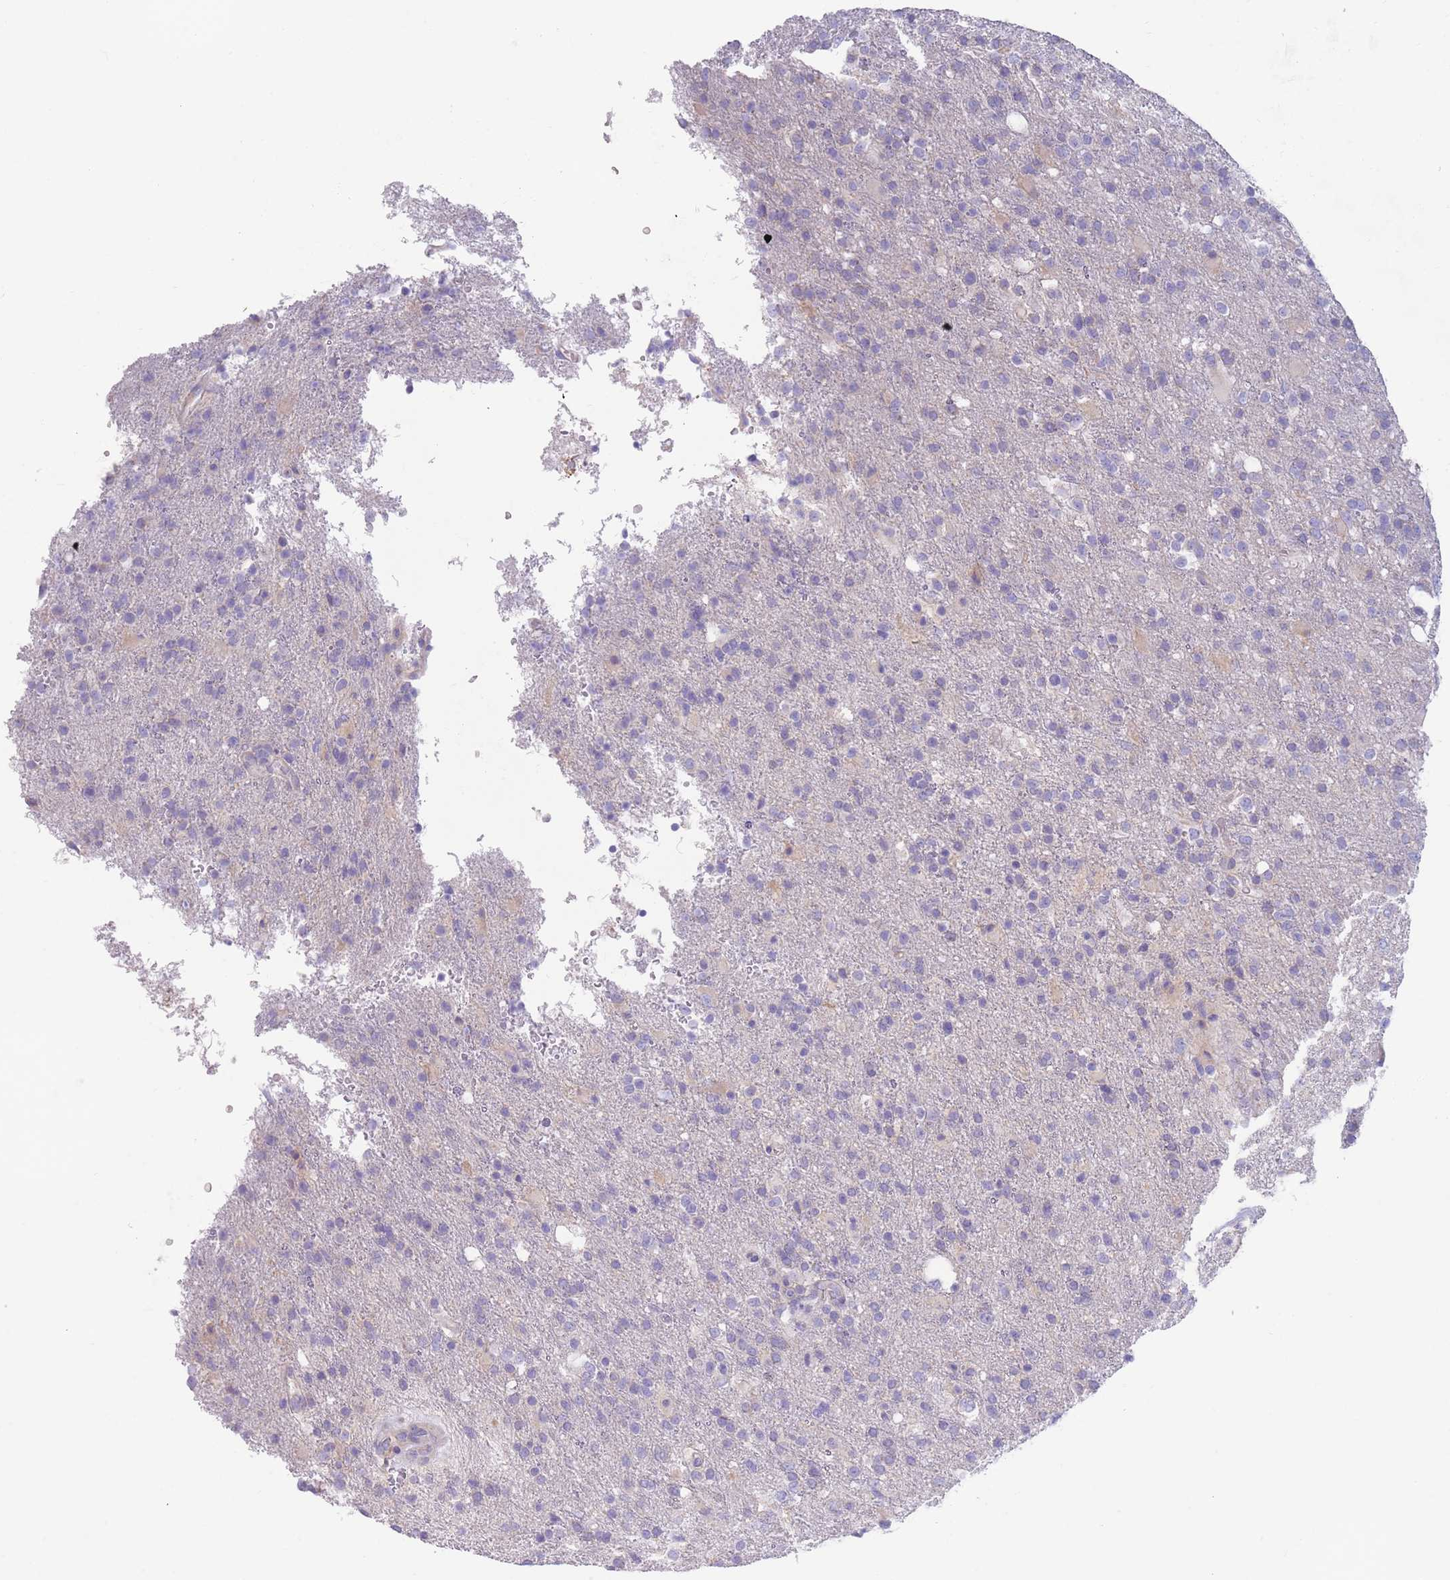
{"staining": {"intensity": "negative", "quantity": "none", "location": "none"}, "tissue": "glioma", "cell_type": "Tumor cells", "image_type": "cancer", "snomed": [{"axis": "morphology", "description": "Glioma, malignant, High grade"}, {"axis": "topography", "description": "Brain"}], "caption": "Tumor cells show no significant positivity in high-grade glioma (malignant).", "gene": "CCDC149", "patient": {"sex": "female", "age": 74}}